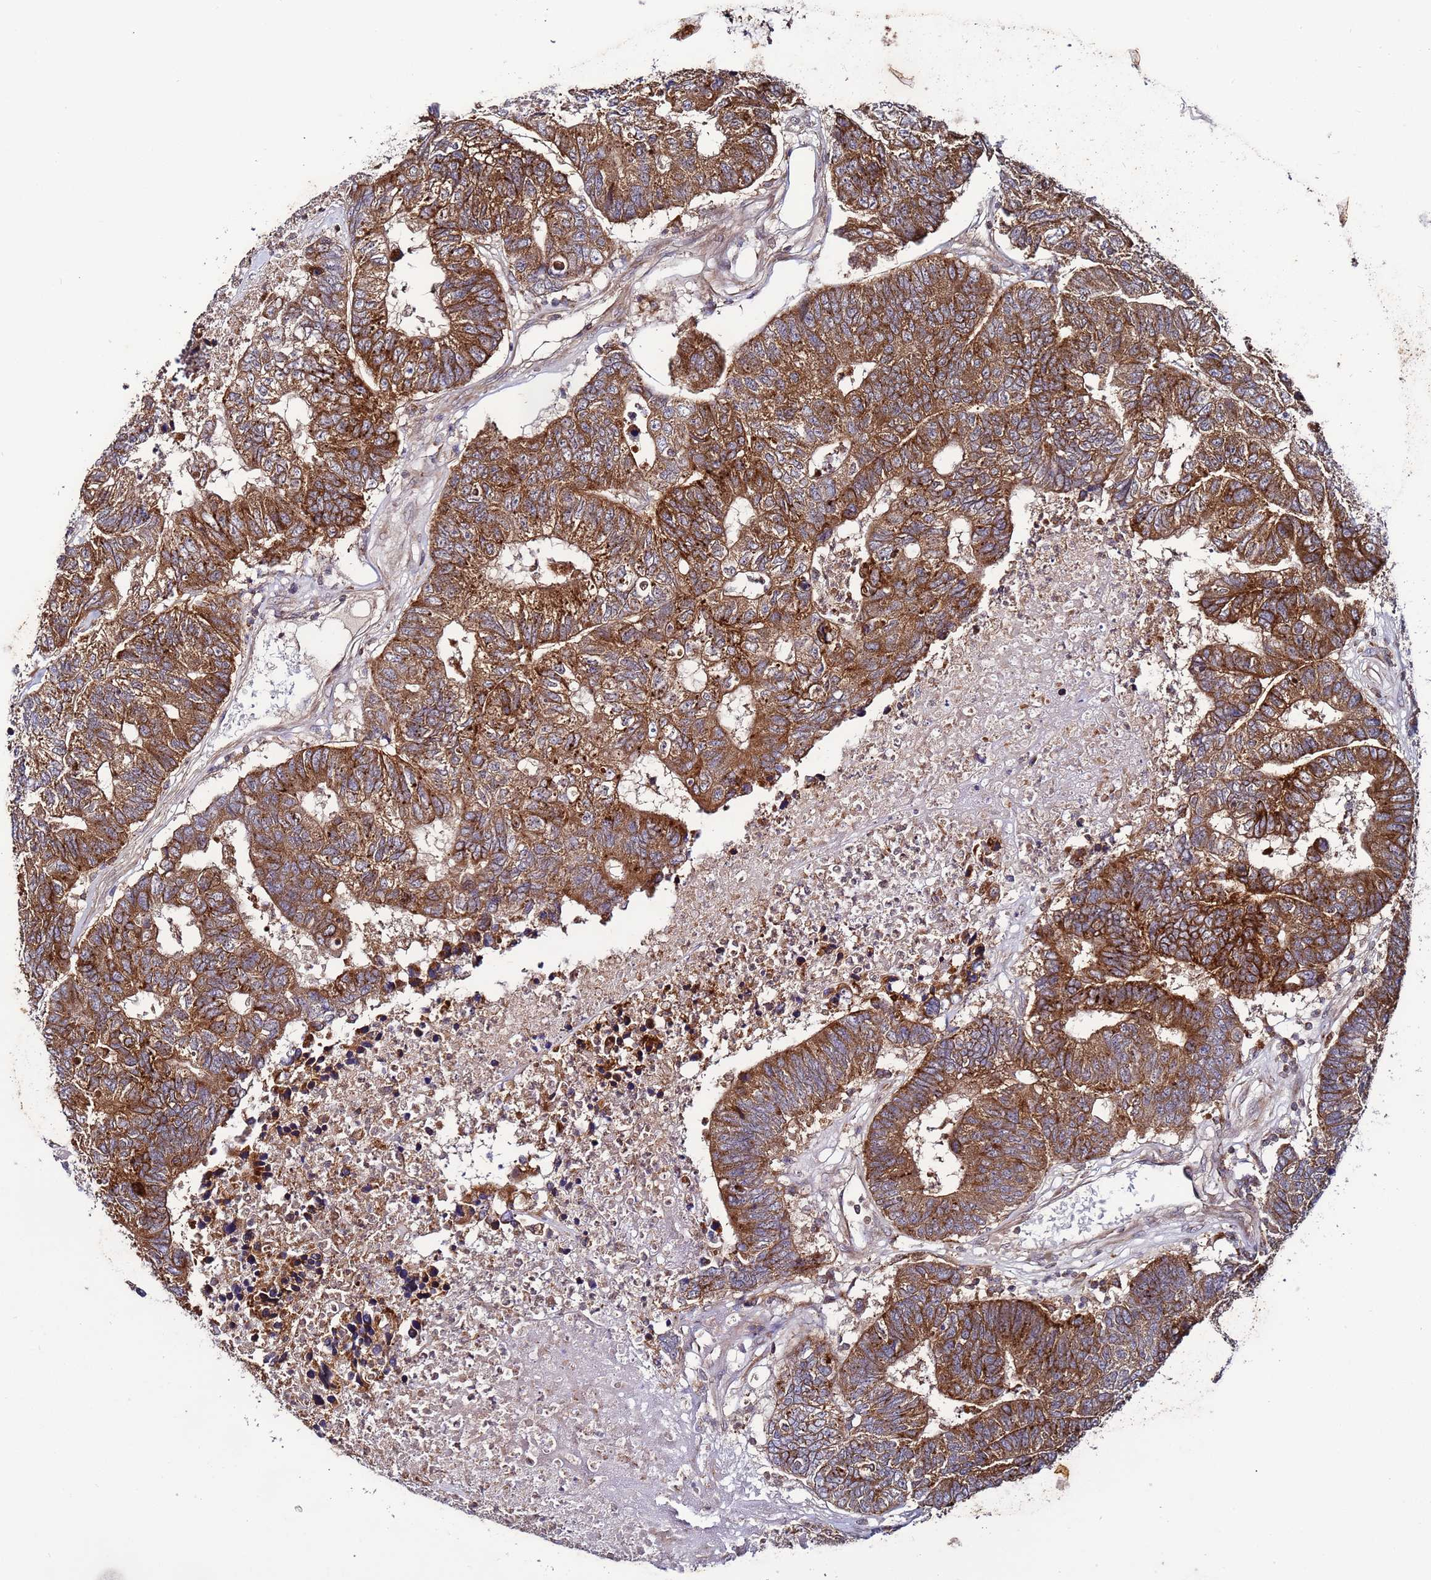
{"staining": {"intensity": "strong", "quantity": ">75%", "location": "cytoplasmic/membranous"}, "tissue": "colorectal cancer", "cell_type": "Tumor cells", "image_type": "cancer", "snomed": [{"axis": "morphology", "description": "Adenocarcinoma, NOS"}, {"axis": "topography", "description": "Colon"}], "caption": "Human colorectal cancer (adenocarcinoma) stained for a protein (brown) displays strong cytoplasmic/membranous positive expression in approximately >75% of tumor cells.", "gene": "TMEM176B", "patient": {"sex": "female", "age": 48}}